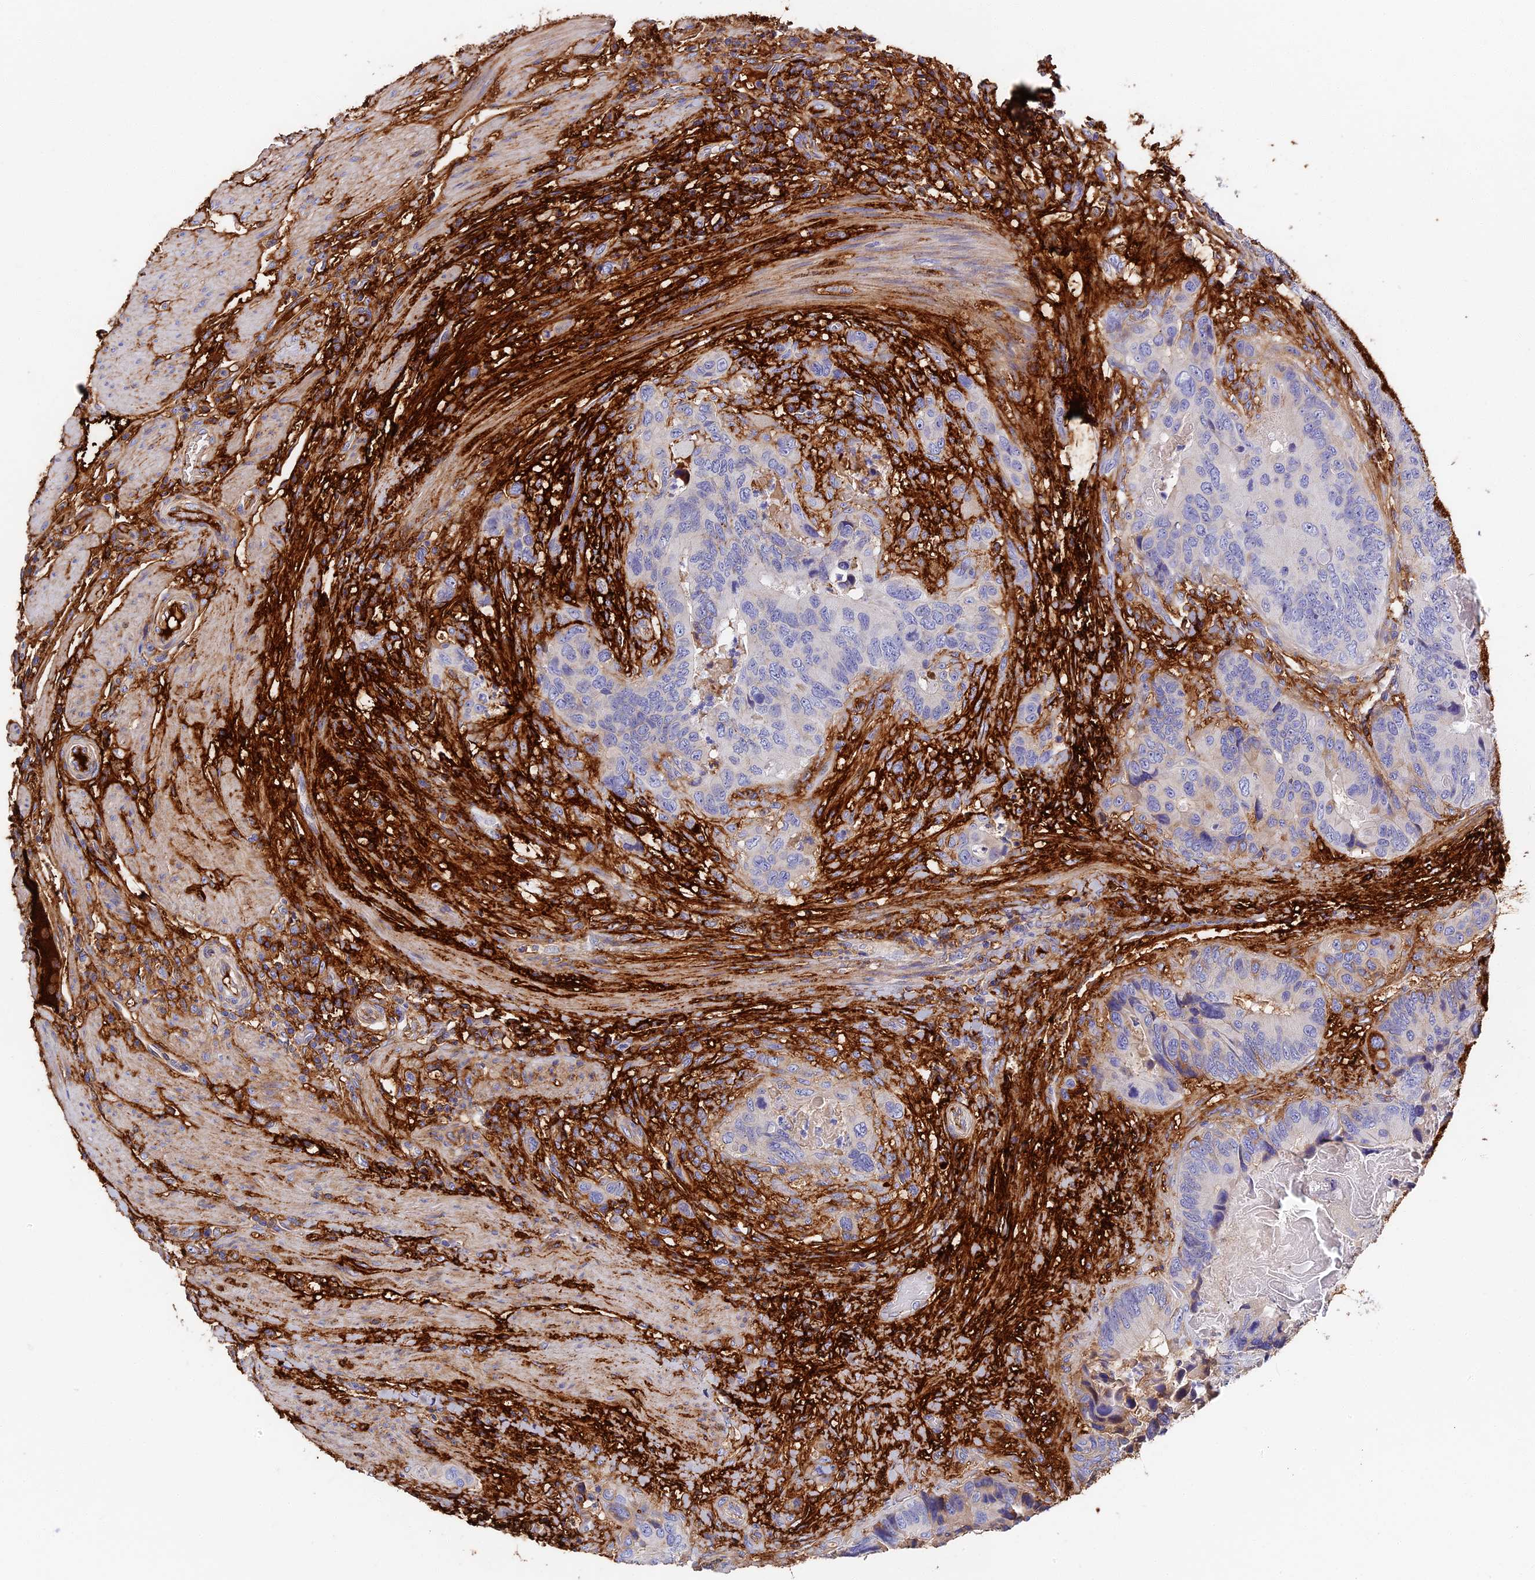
{"staining": {"intensity": "negative", "quantity": "none", "location": "none"}, "tissue": "colorectal cancer", "cell_type": "Tumor cells", "image_type": "cancer", "snomed": [{"axis": "morphology", "description": "Adenocarcinoma, NOS"}, {"axis": "topography", "description": "Colon"}], "caption": "Immunohistochemical staining of human colorectal adenocarcinoma reveals no significant staining in tumor cells. (DAB (3,3'-diaminobenzidine) immunohistochemistry, high magnification).", "gene": "ITIH1", "patient": {"sex": "male", "age": 84}}